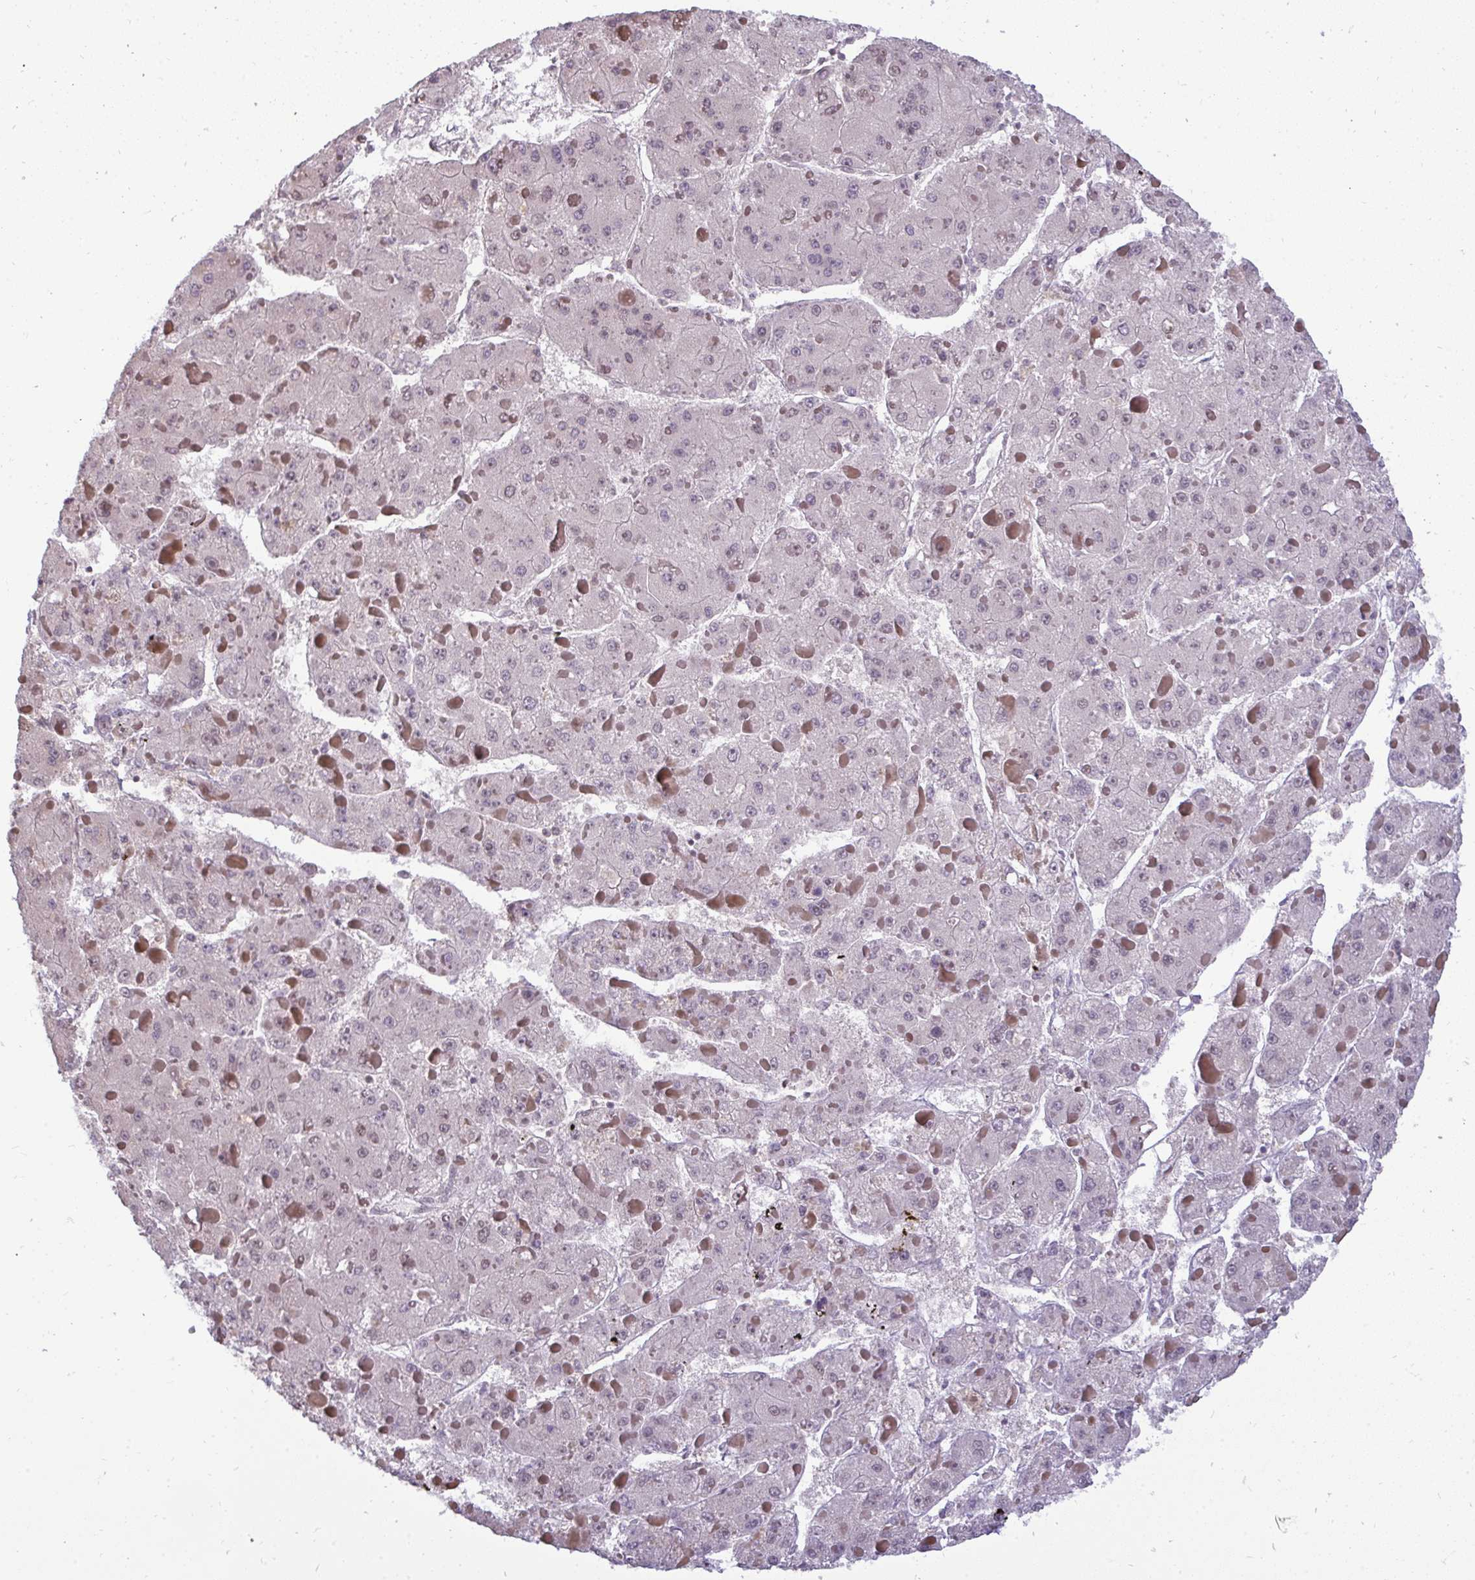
{"staining": {"intensity": "negative", "quantity": "none", "location": "none"}, "tissue": "liver cancer", "cell_type": "Tumor cells", "image_type": "cancer", "snomed": [{"axis": "morphology", "description": "Carcinoma, Hepatocellular, NOS"}, {"axis": "topography", "description": "Liver"}], "caption": "Immunohistochemistry (IHC) histopathology image of neoplastic tissue: liver cancer stained with DAB (3,3'-diaminobenzidine) exhibits no significant protein positivity in tumor cells.", "gene": "JPT1", "patient": {"sex": "female", "age": 73}}